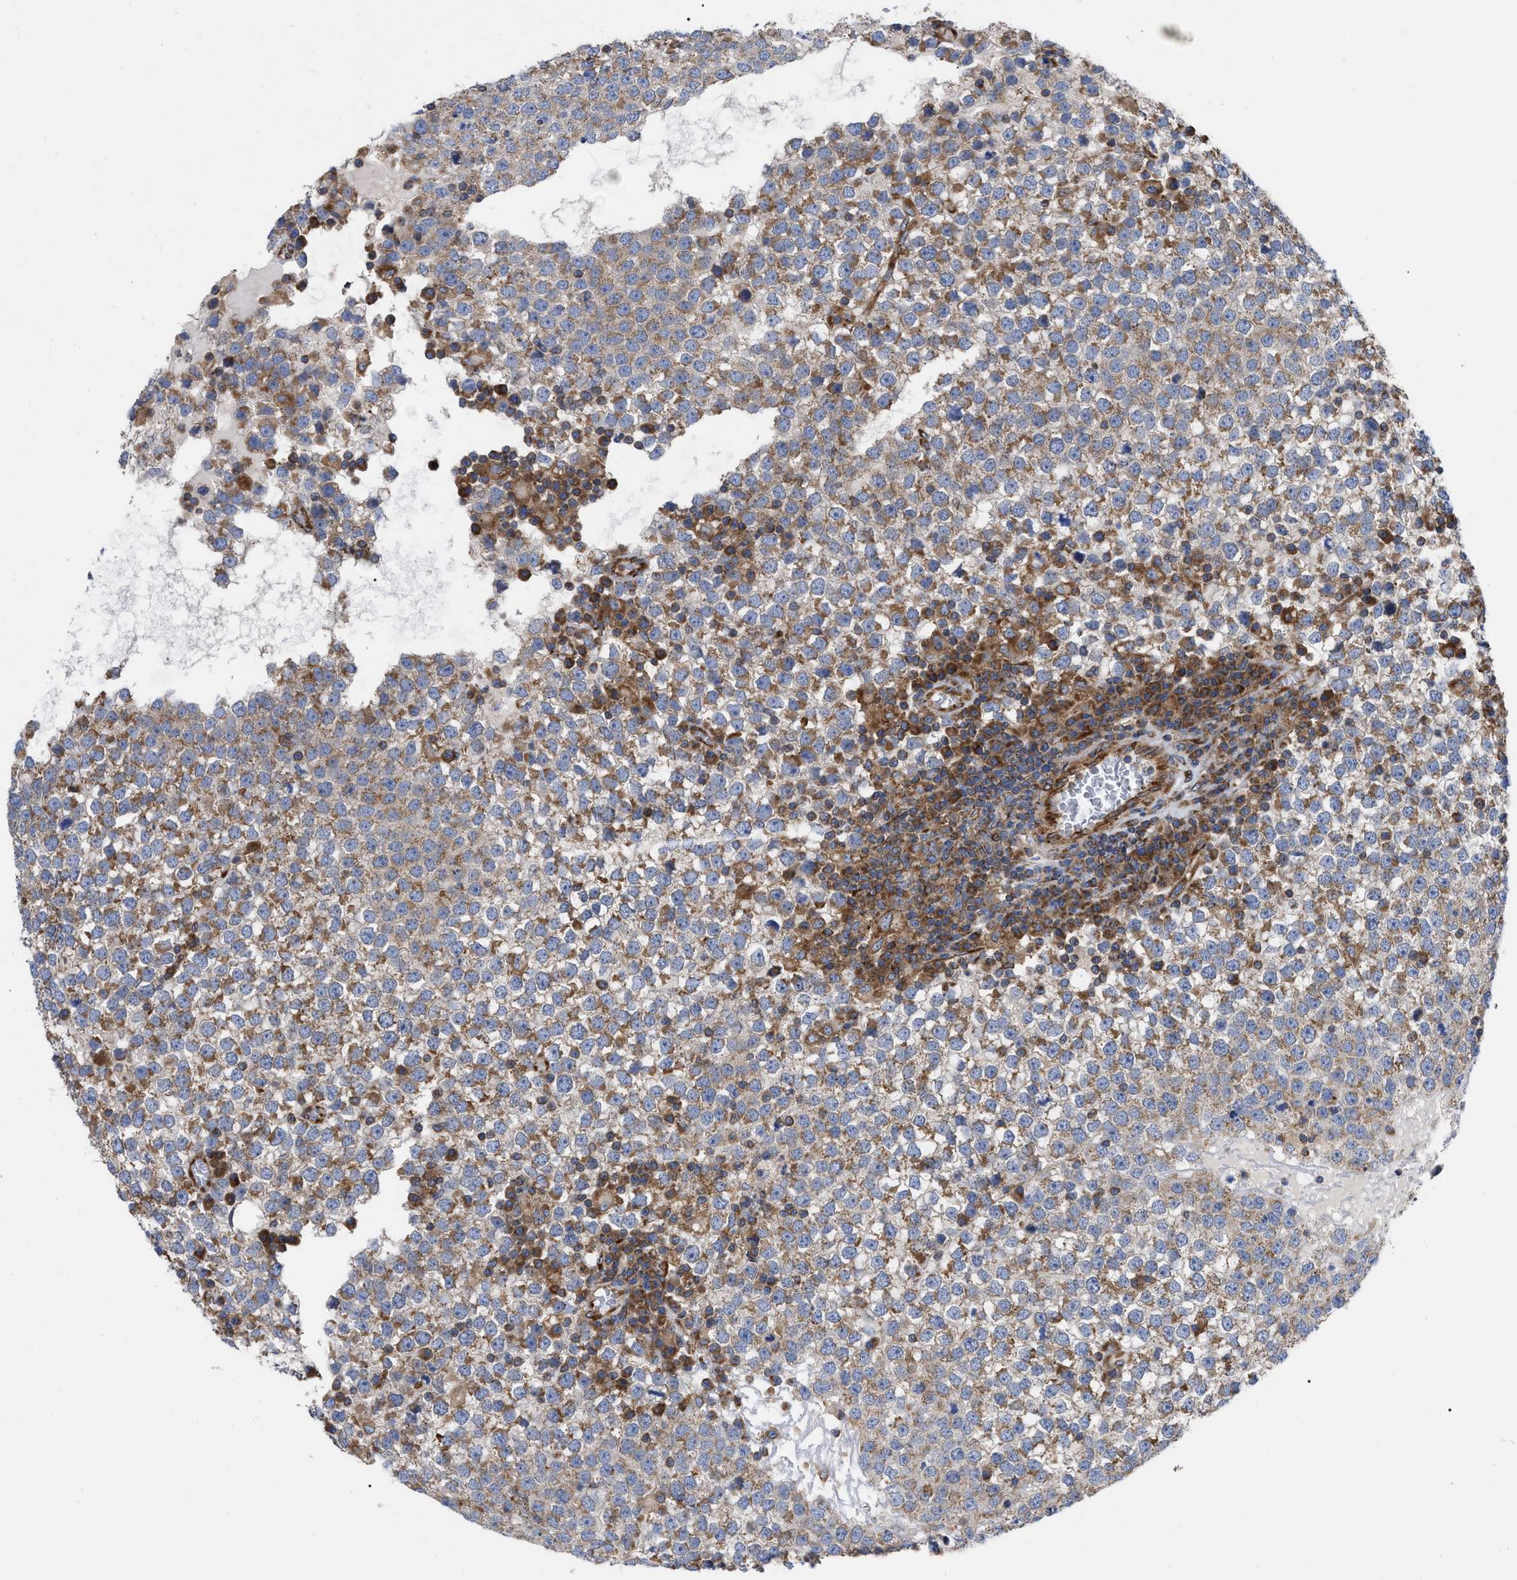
{"staining": {"intensity": "moderate", "quantity": ">75%", "location": "cytoplasmic/membranous"}, "tissue": "testis cancer", "cell_type": "Tumor cells", "image_type": "cancer", "snomed": [{"axis": "morphology", "description": "Seminoma, NOS"}, {"axis": "topography", "description": "Testis"}], "caption": "Approximately >75% of tumor cells in human testis cancer (seminoma) show moderate cytoplasmic/membranous protein expression as visualized by brown immunohistochemical staining.", "gene": "FAM120A", "patient": {"sex": "male", "age": 65}}